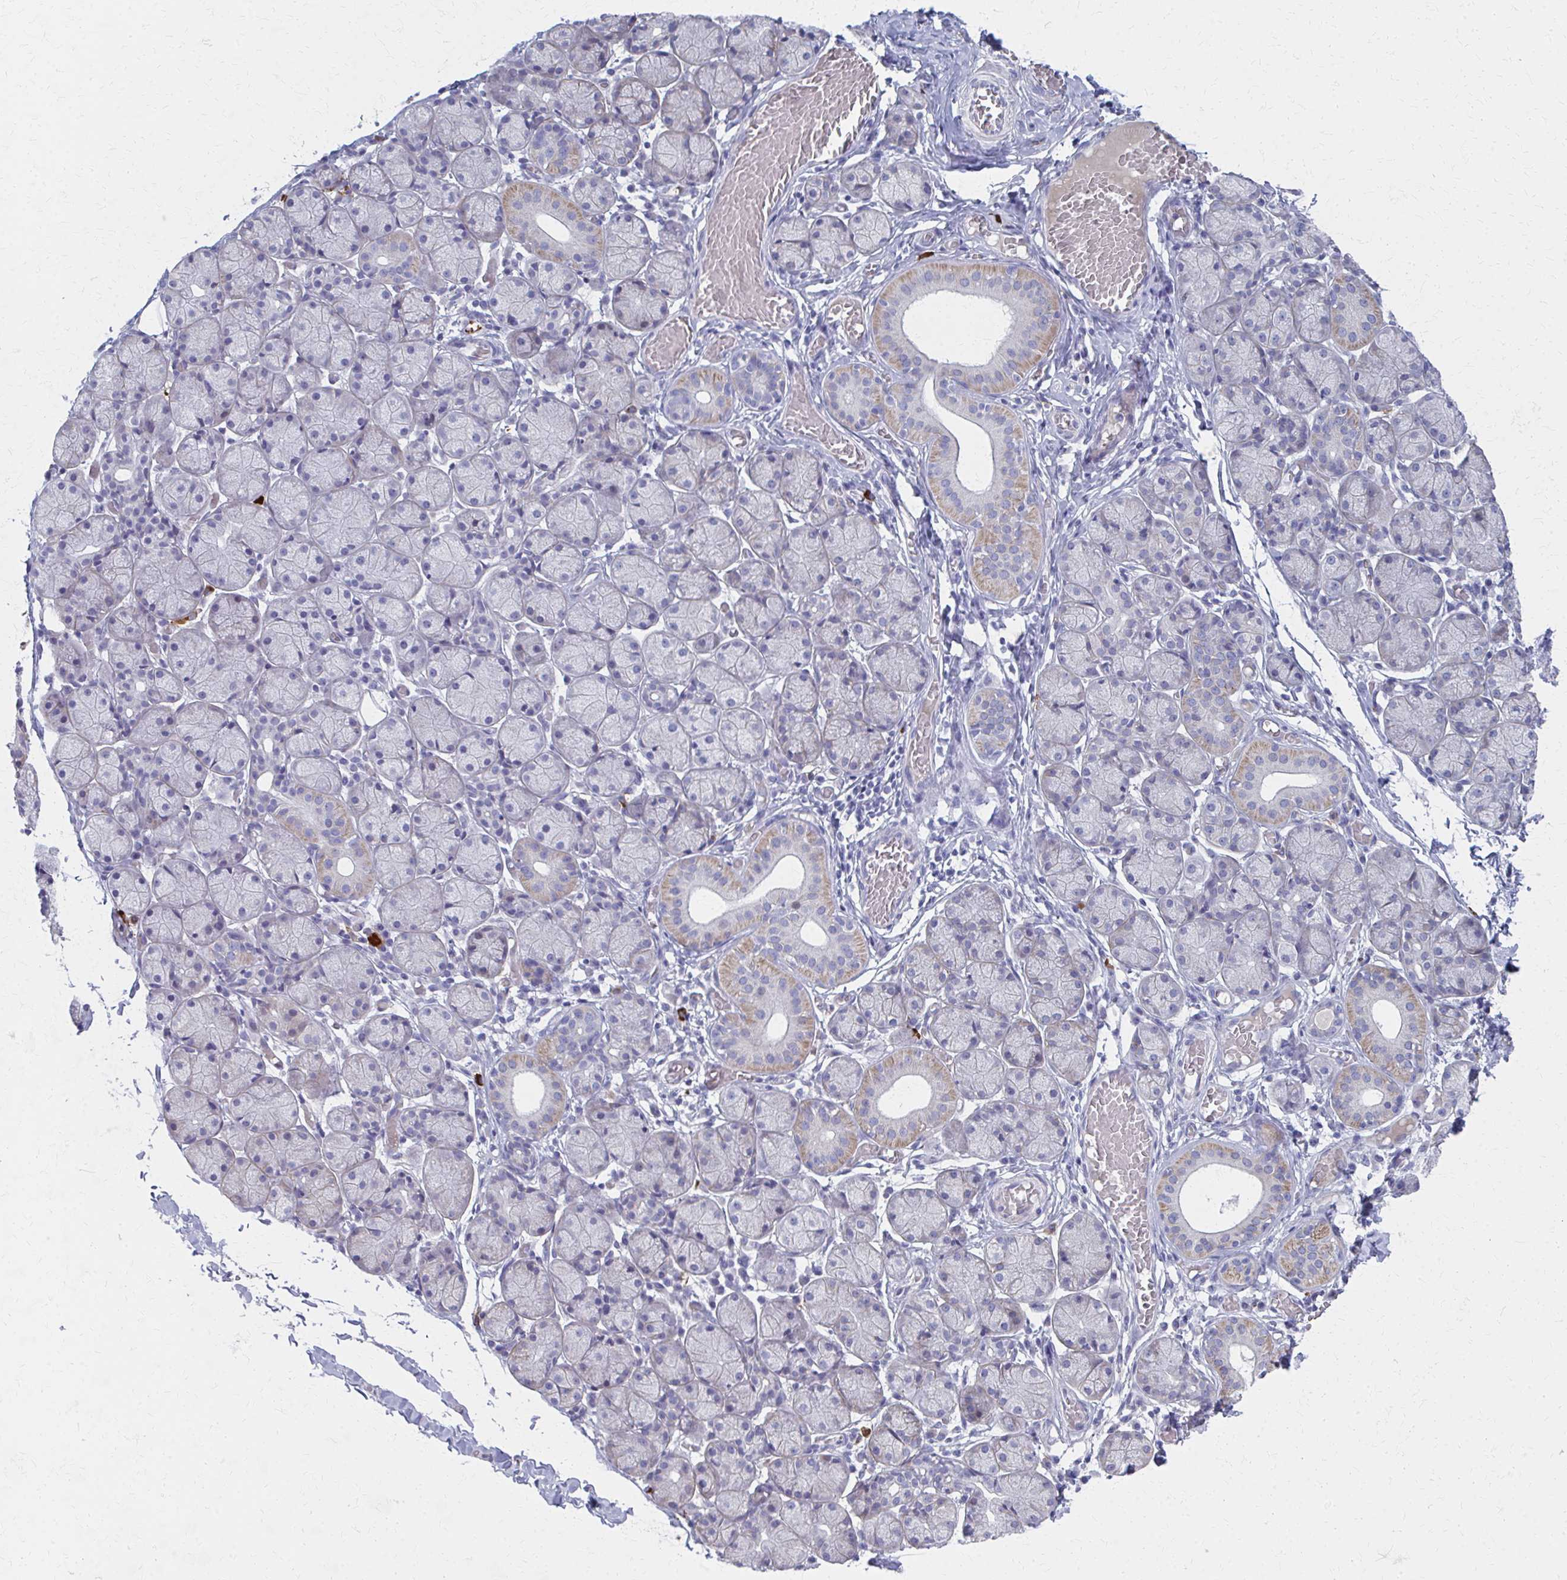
{"staining": {"intensity": "weak", "quantity": "<25%", "location": "cytoplasmic/membranous"}, "tissue": "salivary gland", "cell_type": "Glandular cells", "image_type": "normal", "snomed": [{"axis": "morphology", "description": "Normal tissue, NOS"}, {"axis": "topography", "description": "Salivary gland"}], "caption": "This histopathology image is of unremarkable salivary gland stained with immunohistochemistry to label a protein in brown with the nuclei are counter-stained blue. There is no expression in glandular cells. The staining is performed using DAB (3,3'-diaminobenzidine) brown chromogen with nuclei counter-stained in using hematoxylin.", "gene": "MS4A2", "patient": {"sex": "female", "age": 24}}